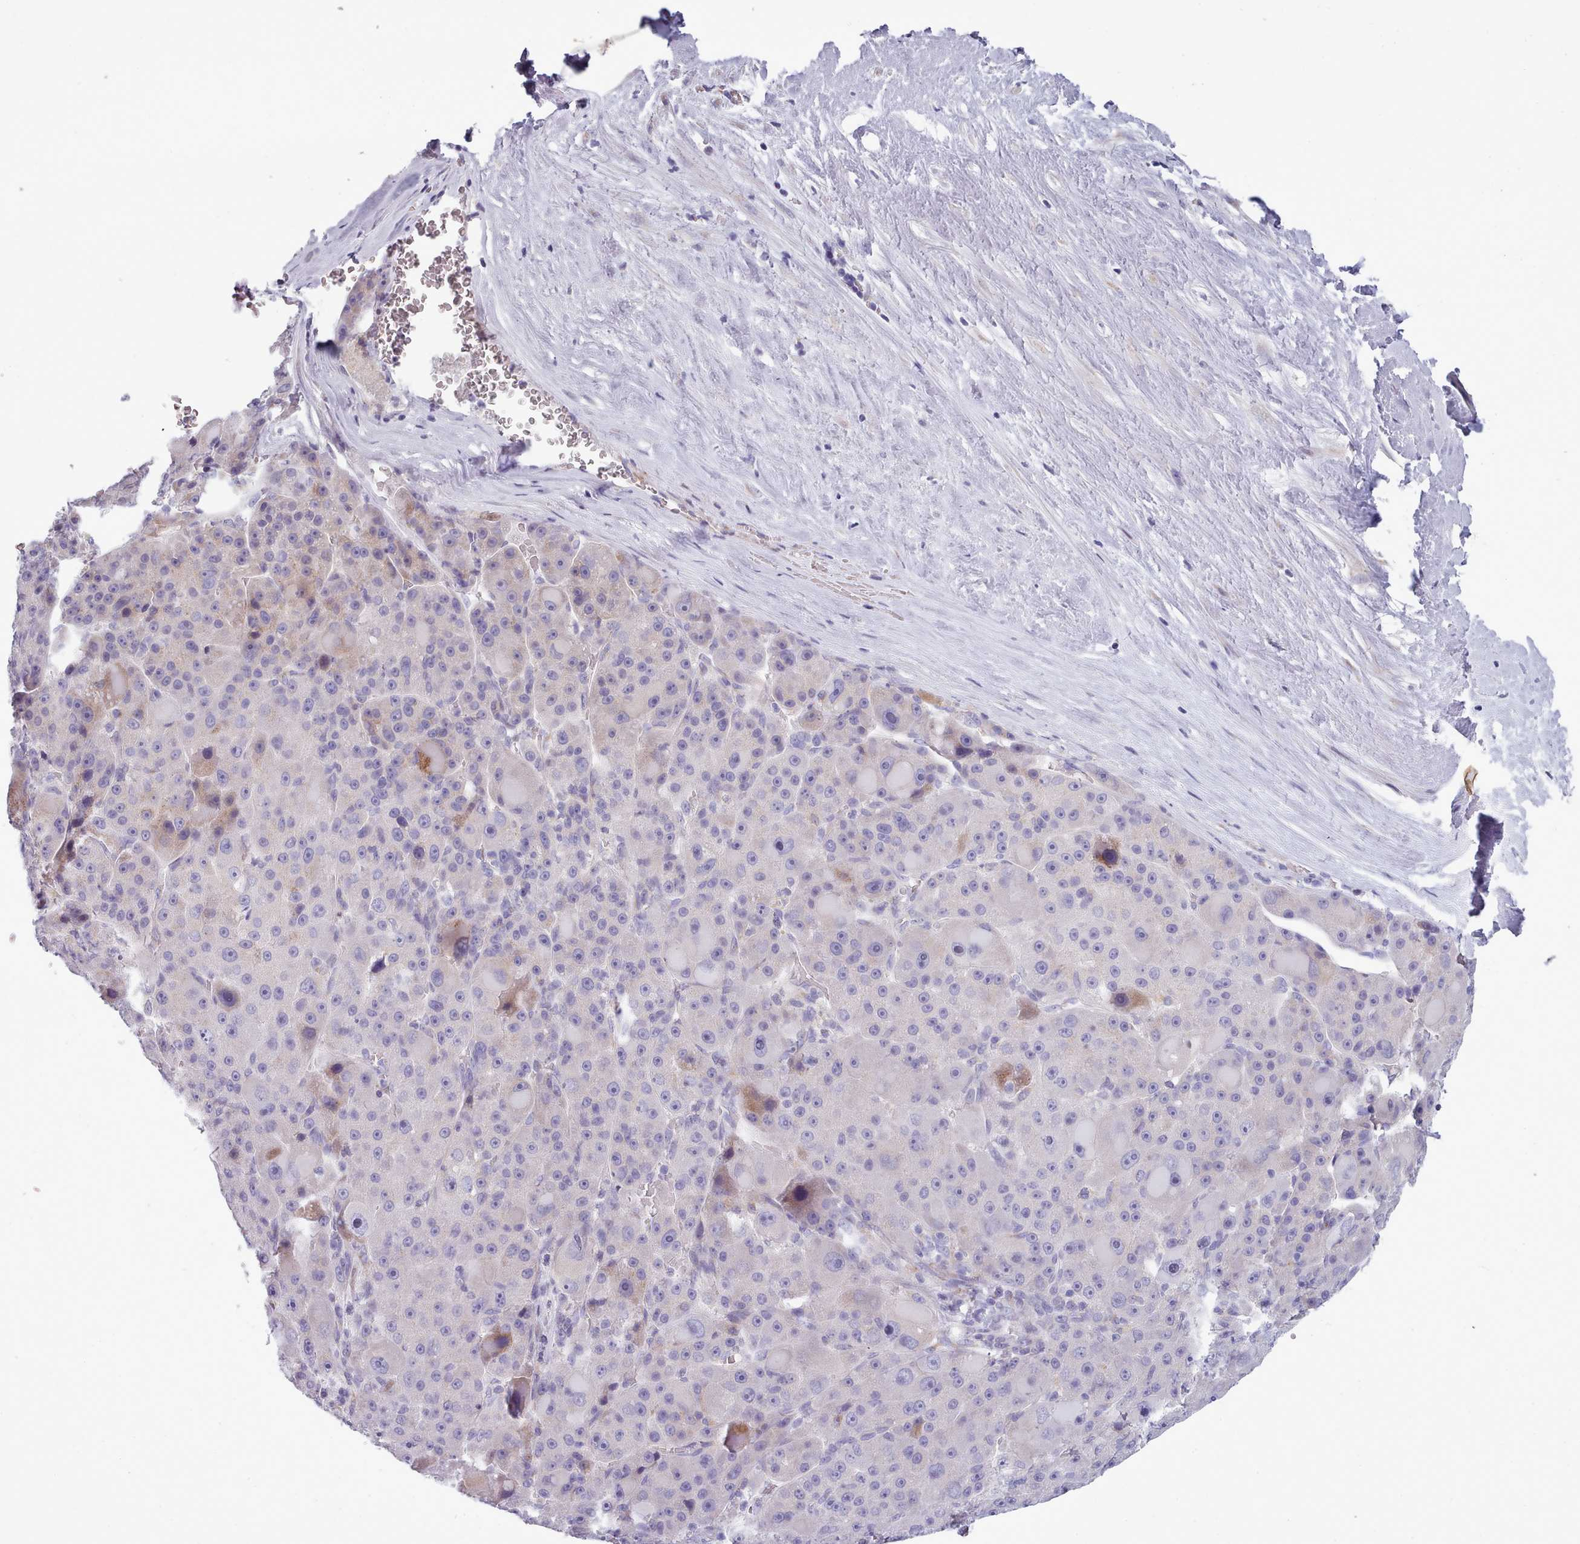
{"staining": {"intensity": "negative", "quantity": "none", "location": "none"}, "tissue": "liver cancer", "cell_type": "Tumor cells", "image_type": "cancer", "snomed": [{"axis": "morphology", "description": "Carcinoma, Hepatocellular, NOS"}, {"axis": "topography", "description": "Liver"}], "caption": "This is an immunohistochemistry (IHC) image of liver cancer. There is no staining in tumor cells.", "gene": "MYRFL", "patient": {"sex": "male", "age": 76}}